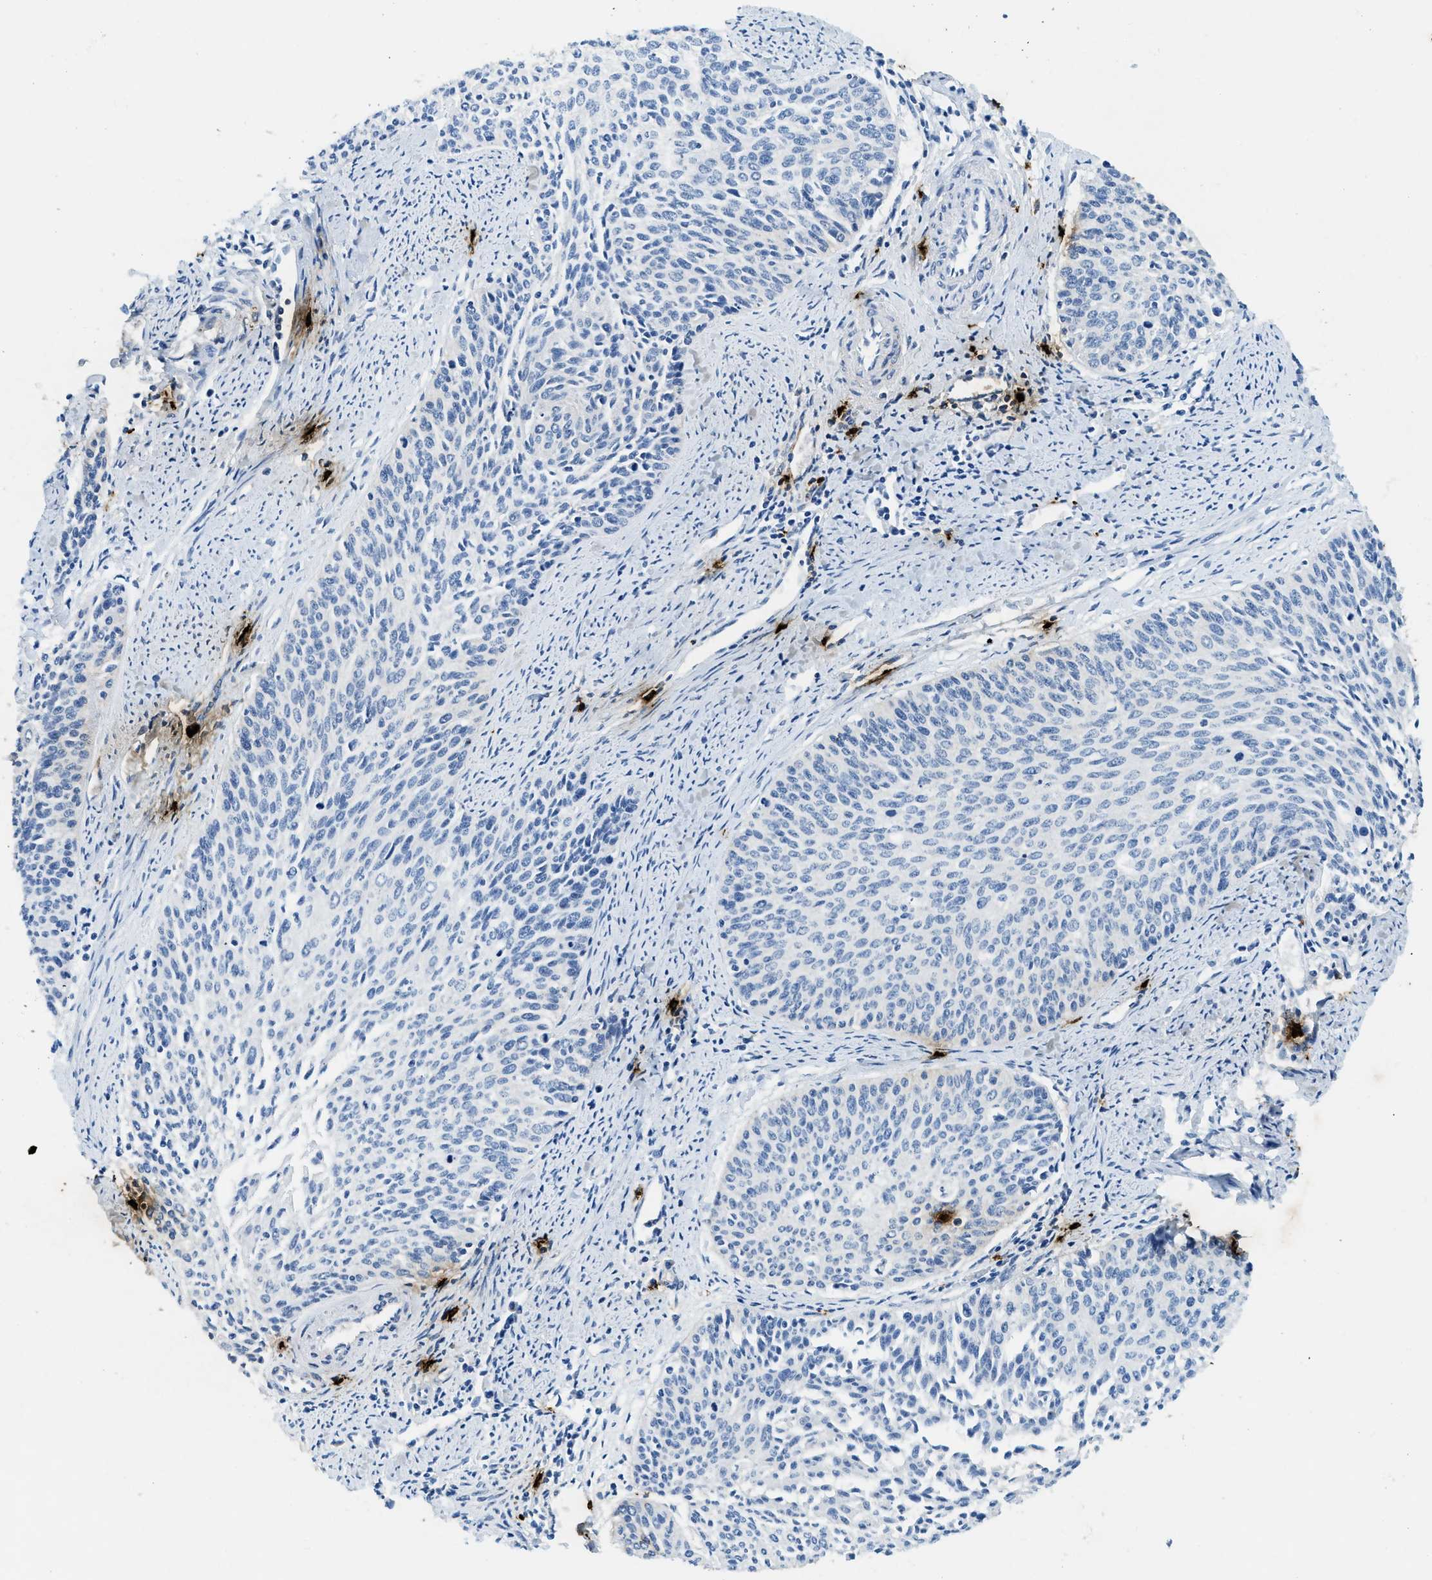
{"staining": {"intensity": "negative", "quantity": "none", "location": "none"}, "tissue": "cervical cancer", "cell_type": "Tumor cells", "image_type": "cancer", "snomed": [{"axis": "morphology", "description": "Squamous cell carcinoma, NOS"}, {"axis": "topography", "description": "Cervix"}], "caption": "IHC photomicrograph of neoplastic tissue: human cervical squamous cell carcinoma stained with DAB displays no significant protein expression in tumor cells. The staining is performed using DAB brown chromogen with nuclei counter-stained in using hematoxylin.", "gene": "TPSAB1", "patient": {"sex": "female", "age": 55}}